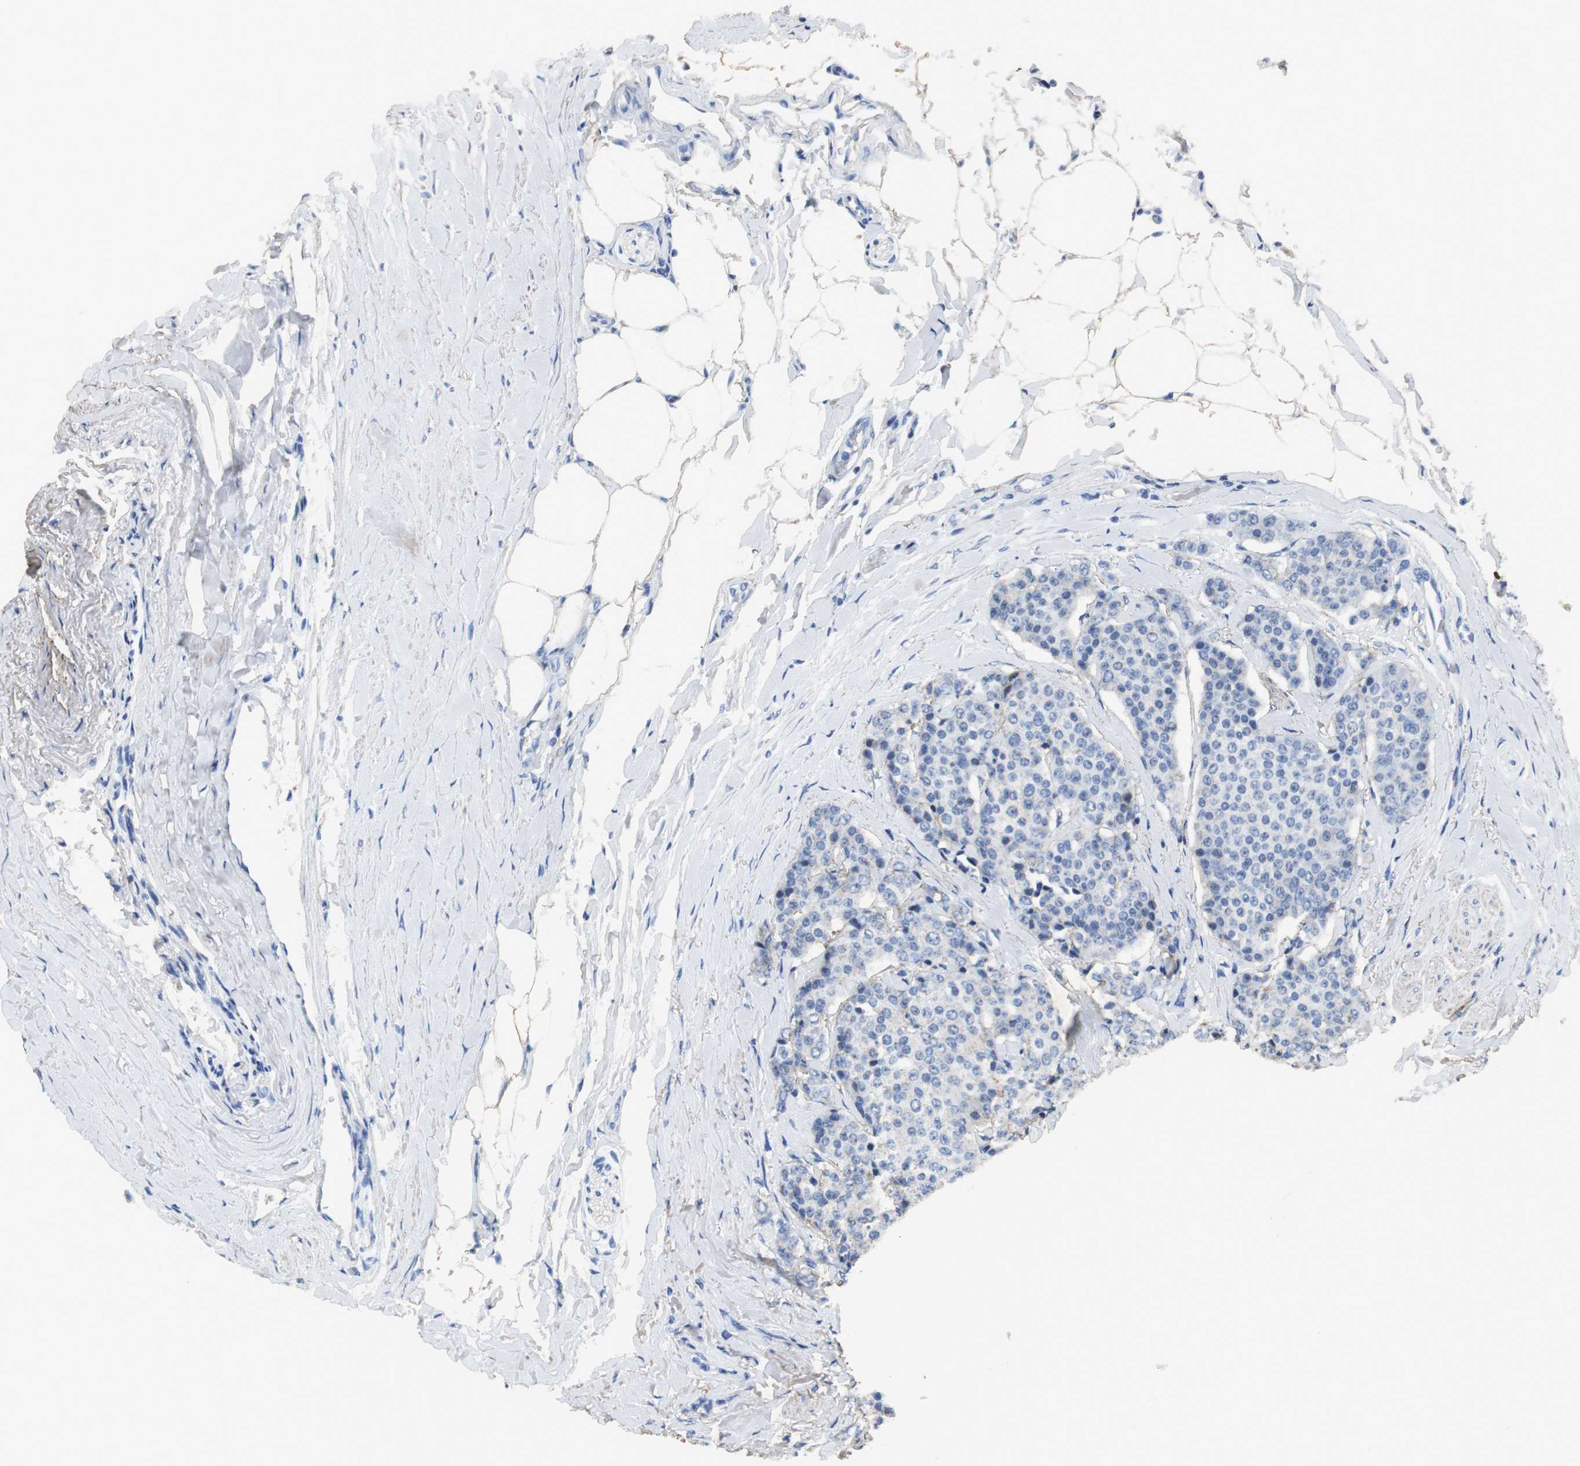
{"staining": {"intensity": "negative", "quantity": "none", "location": "none"}, "tissue": "carcinoid", "cell_type": "Tumor cells", "image_type": "cancer", "snomed": [{"axis": "morphology", "description": "Carcinoid, malignant, NOS"}, {"axis": "topography", "description": "Colon"}], "caption": "This is a micrograph of immunohistochemistry (IHC) staining of carcinoid, which shows no staining in tumor cells. The staining is performed using DAB brown chromogen with nuclei counter-stained in using hematoxylin.", "gene": "NNT", "patient": {"sex": "female", "age": 61}}